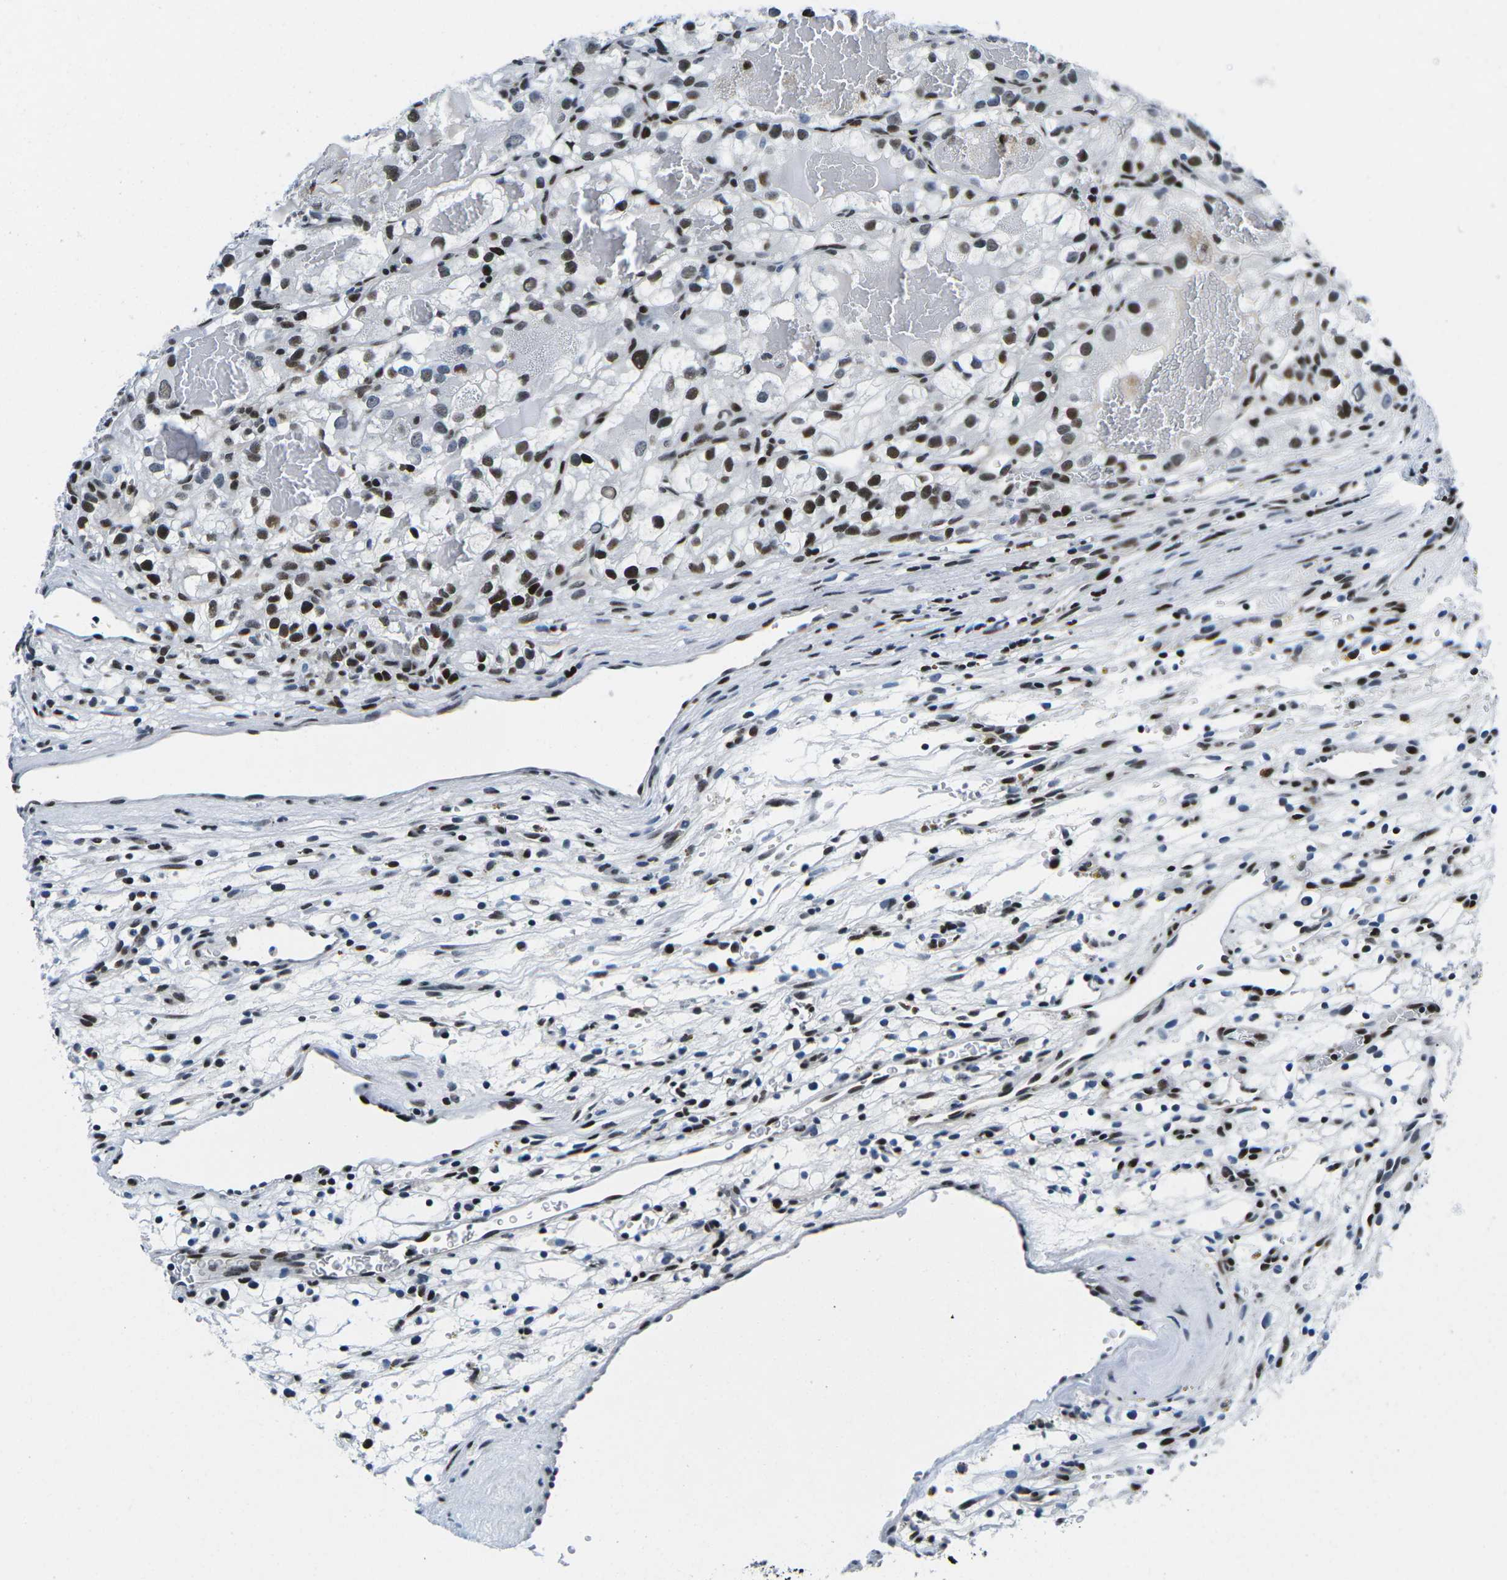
{"staining": {"intensity": "moderate", "quantity": ">75%", "location": "nuclear"}, "tissue": "renal cancer", "cell_type": "Tumor cells", "image_type": "cancer", "snomed": [{"axis": "morphology", "description": "Adenocarcinoma, NOS"}, {"axis": "topography", "description": "Kidney"}], "caption": "Human renal cancer stained with a brown dye demonstrates moderate nuclear positive staining in about >75% of tumor cells.", "gene": "ATF1", "patient": {"sex": "female", "age": 57}}